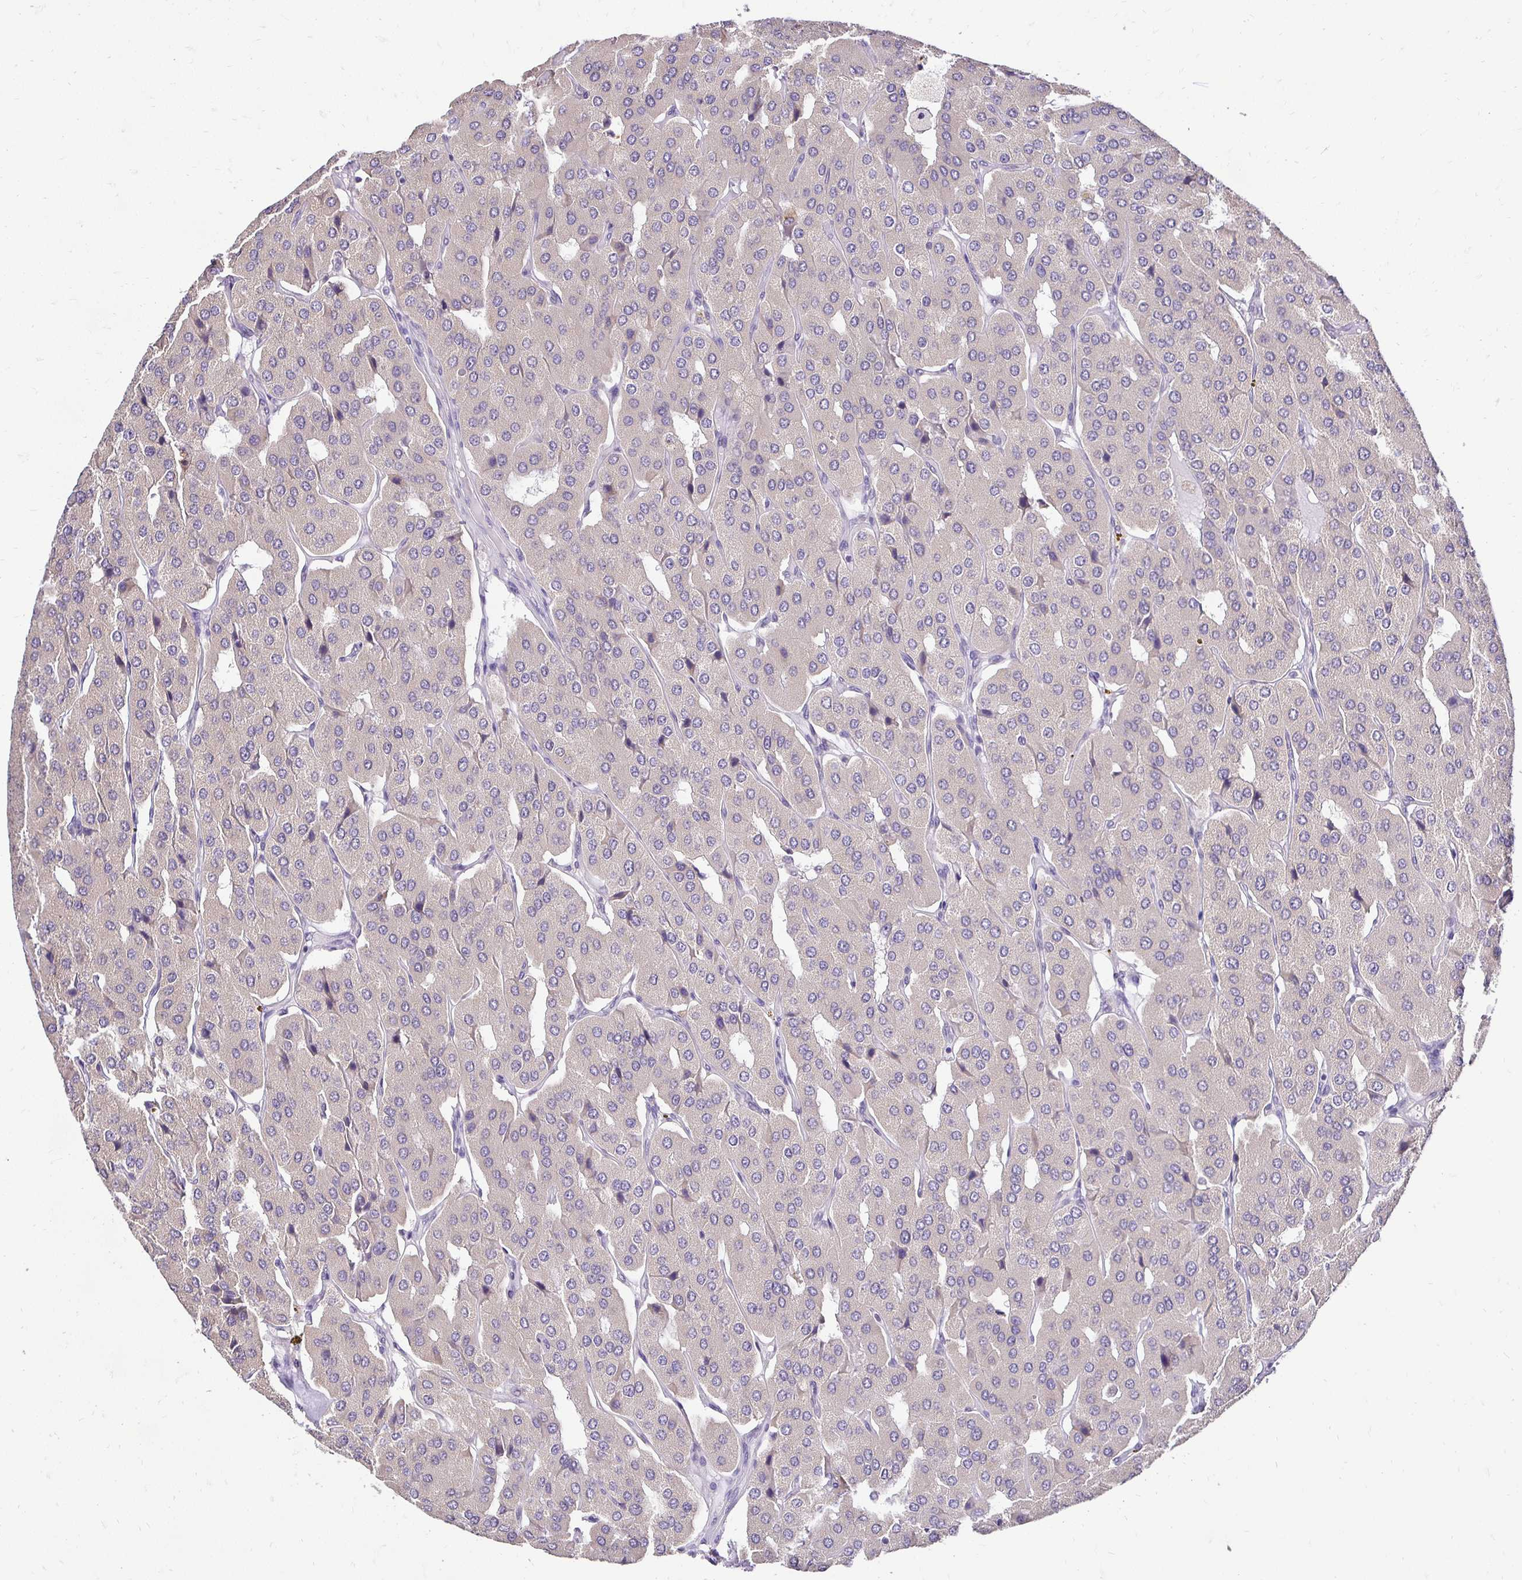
{"staining": {"intensity": "negative", "quantity": "none", "location": "none"}, "tissue": "parathyroid gland", "cell_type": "Glandular cells", "image_type": "normal", "snomed": [{"axis": "morphology", "description": "Normal tissue, NOS"}, {"axis": "morphology", "description": "Adenoma, NOS"}, {"axis": "topography", "description": "Parathyroid gland"}], "caption": "Protein analysis of benign parathyroid gland demonstrates no significant expression in glandular cells.", "gene": "RHEBL1", "patient": {"sex": "female", "age": 86}}